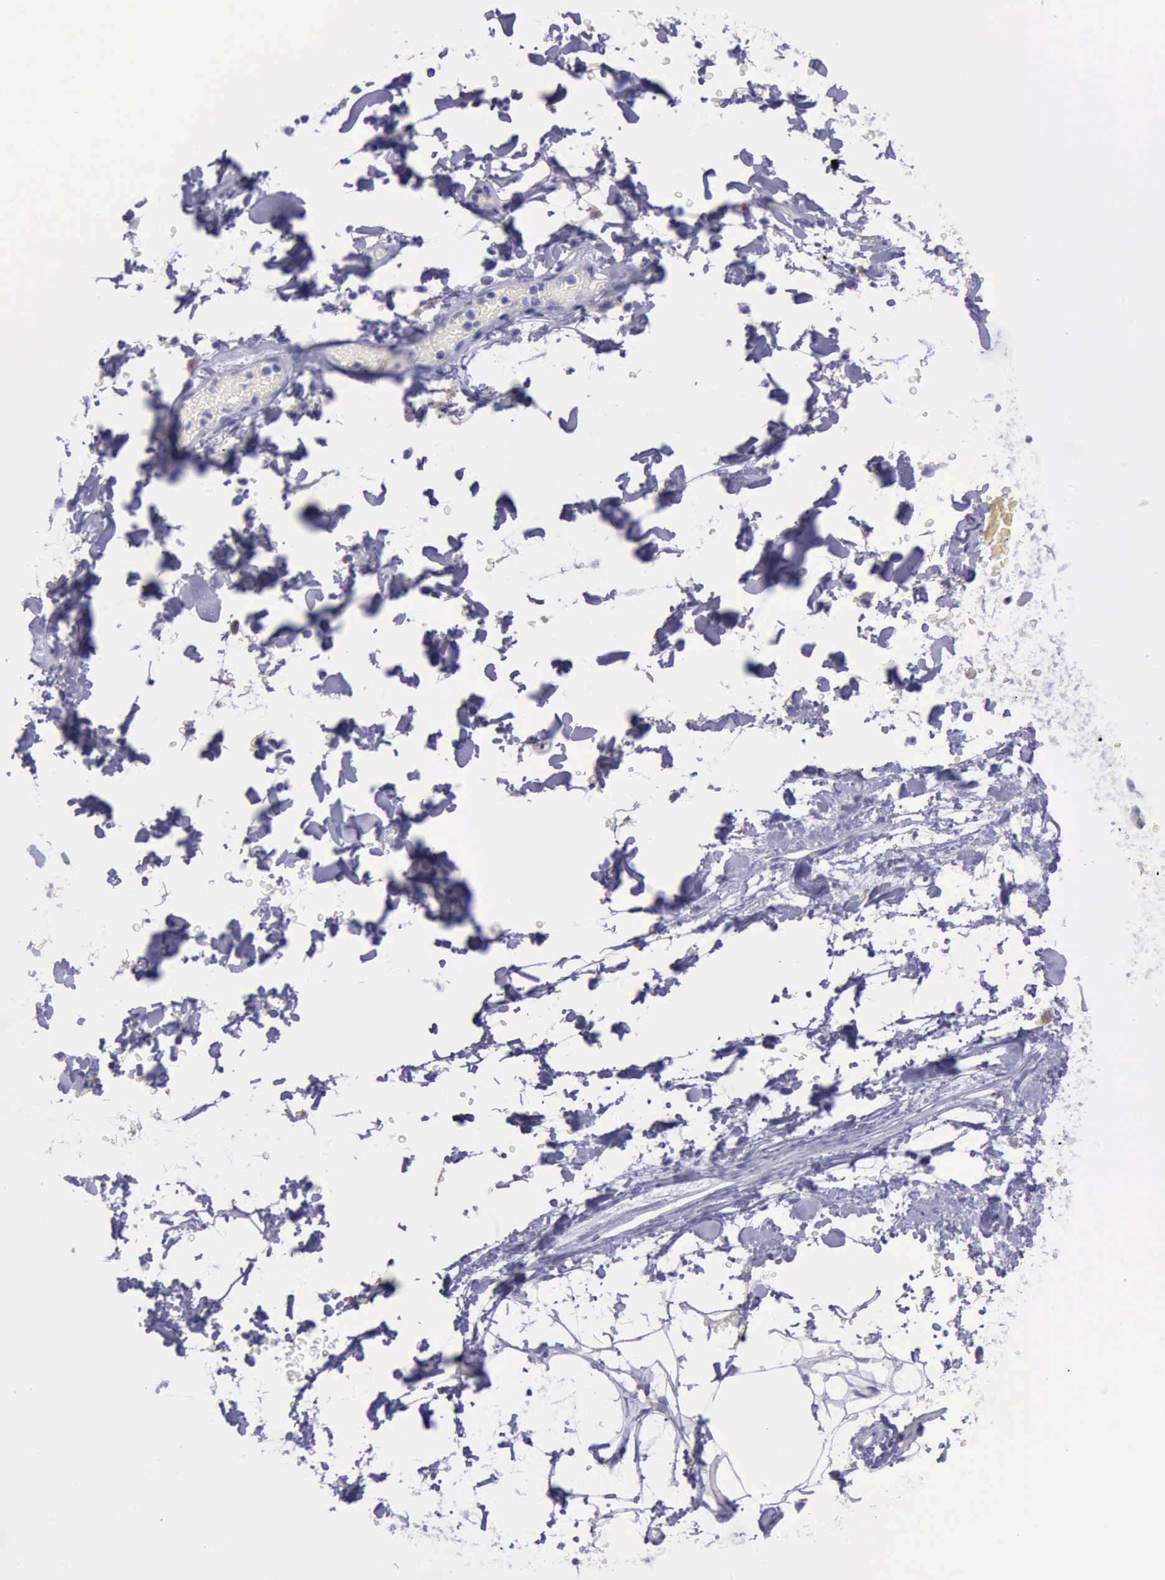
{"staining": {"intensity": "negative", "quantity": "none", "location": "none"}, "tissue": "adipose tissue", "cell_type": "Adipocytes", "image_type": "normal", "snomed": [{"axis": "morphology", "description": "Normal tissue, NOS"}, {"axis": "topography", "description": "Soft tissue"}], "caption": "Image shows no protein staining in adipocytes of normal adipose tissue. Brightfield microscopy of immunohistochemistry (IHC) stained with DAB (brown) and hematoxylin (blue), captured at high magnification.", "gene": "GLA", "patient": {"sex": "male", "age": 72}}